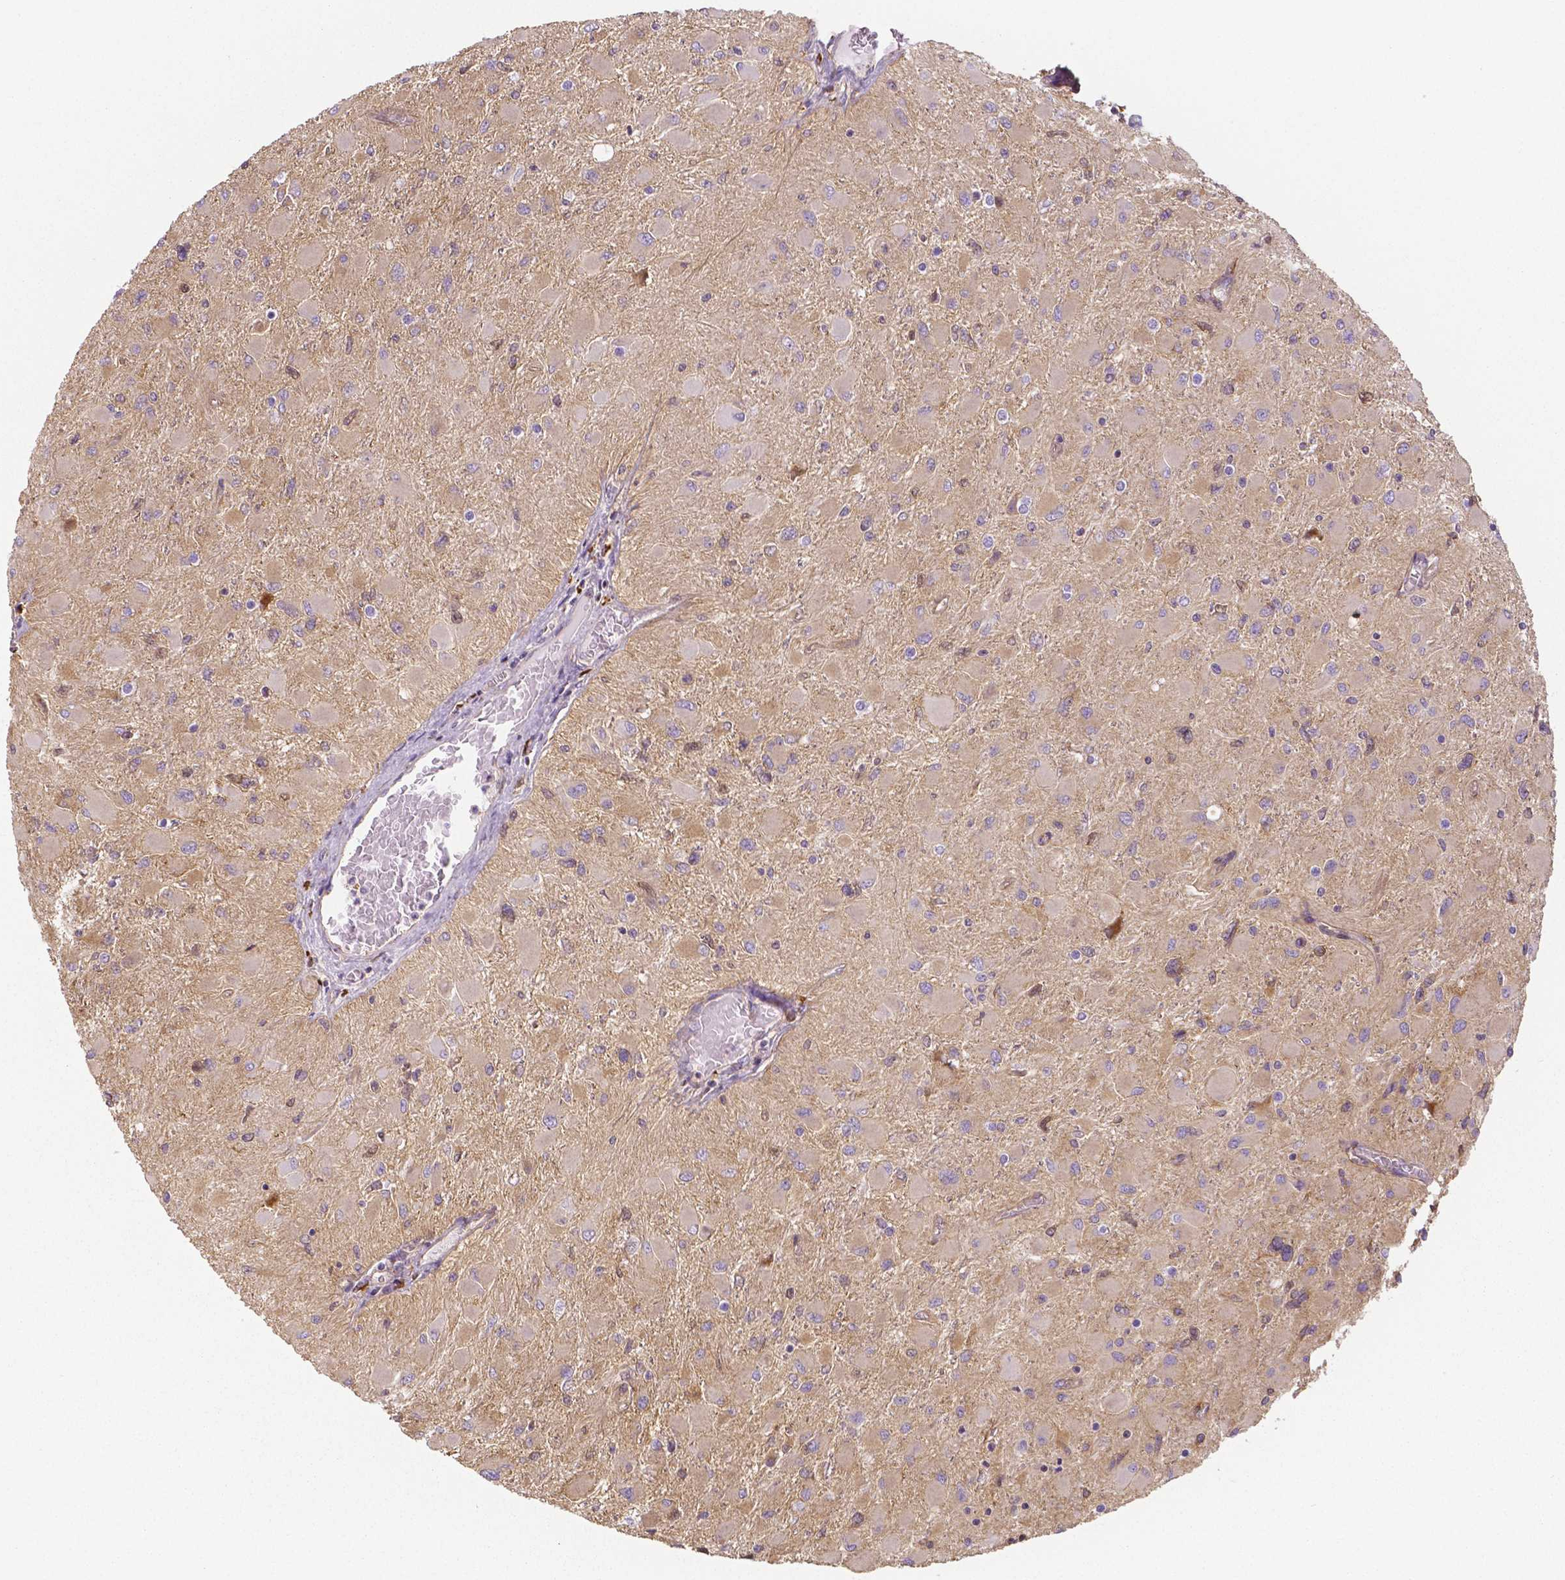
{"staining": {"intensity": "negative", "quantity": "none", "location": "none"}, "tissue": "glioma", "cell_type": "Tumor cells", "image_type": "cancer", "snomed": [{"axis": "morphology", "description": "Glioma, malignant, High grade"}, {"axis": "topography", "description": "Cerebral cortex"}], "caption": "Protein analysis of malignant high-grade glioma reveals no significant positivity in tumor cells.", "gene": "CRMP1", "patient": {"sex": "female", "age": 36}}